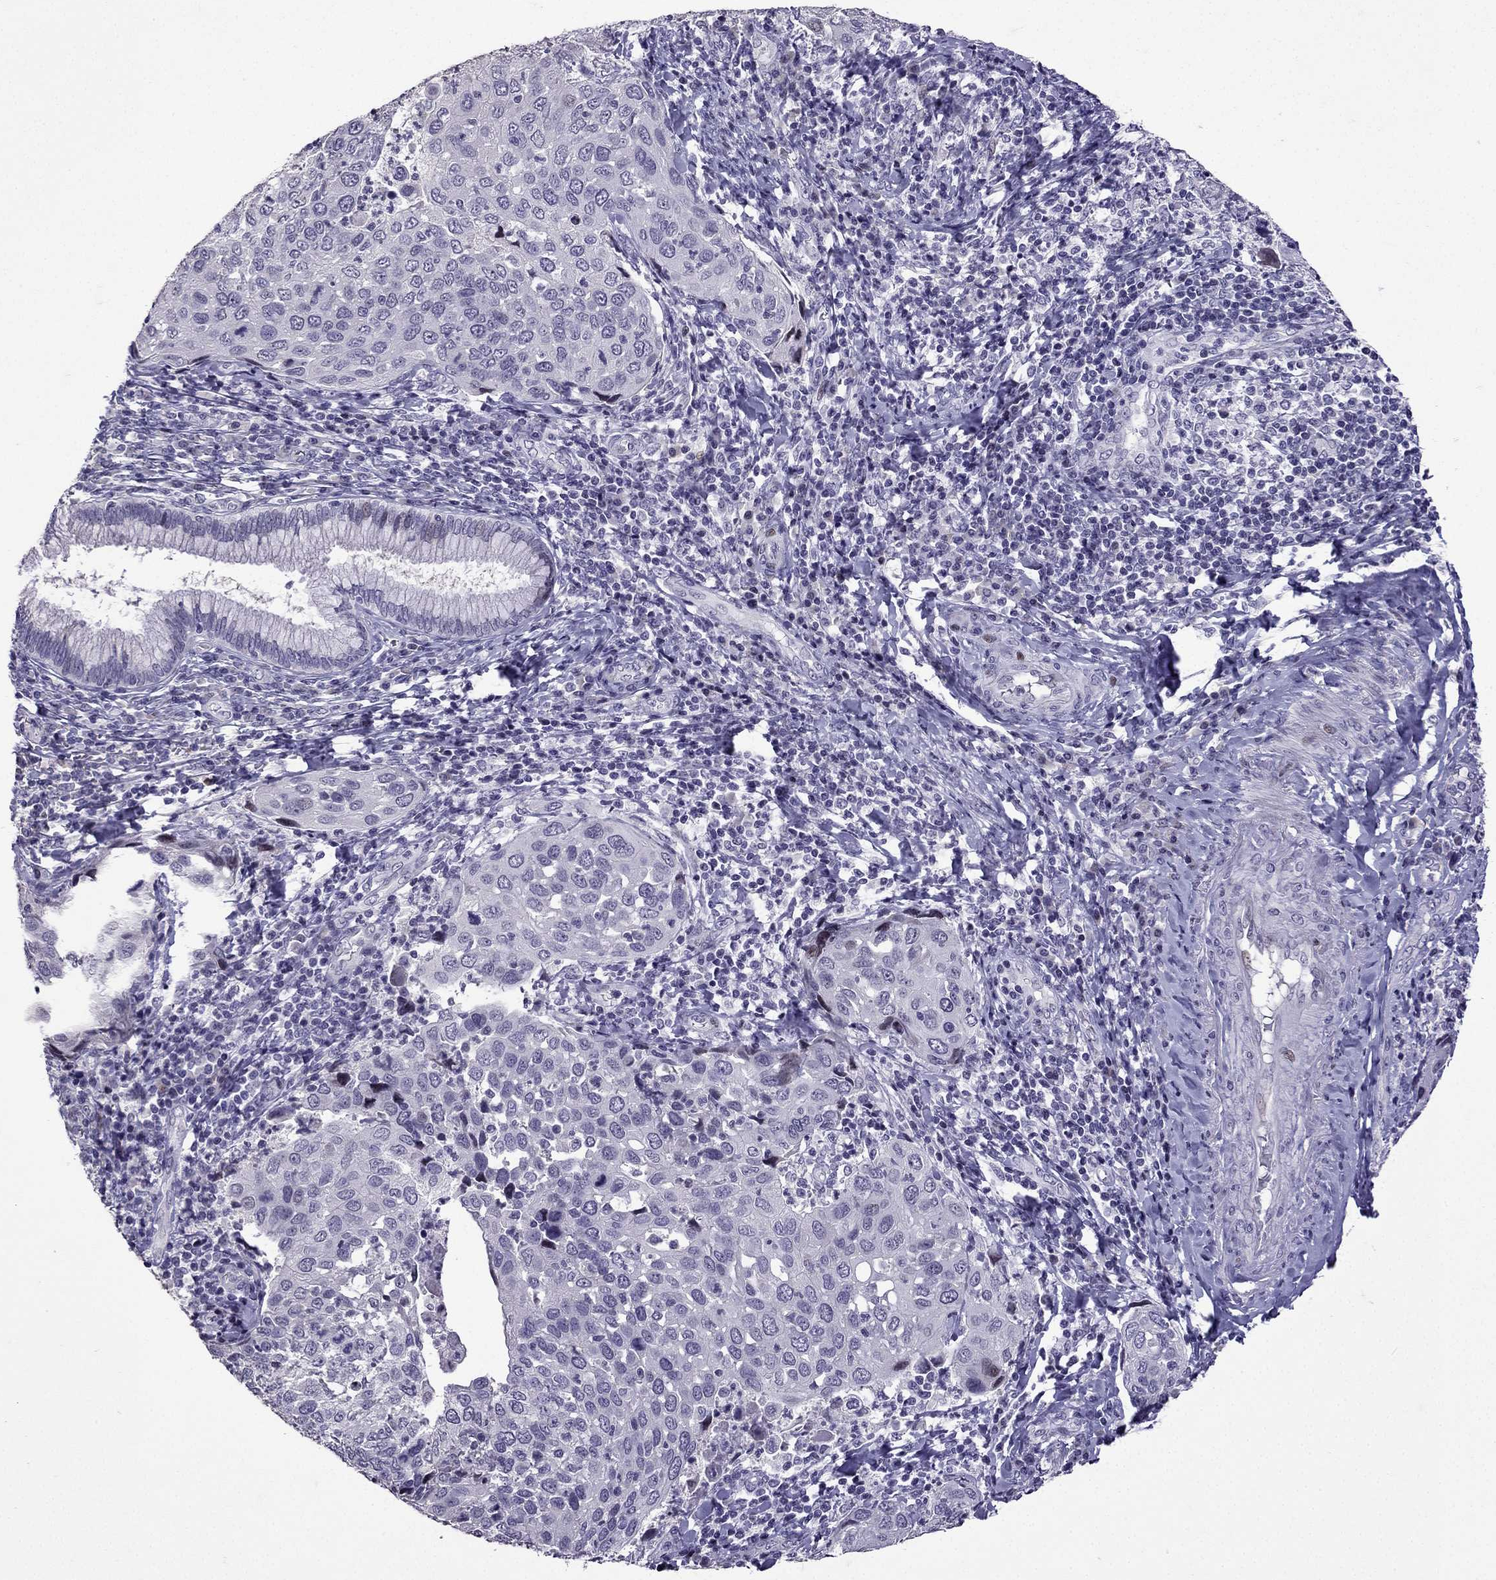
{"staining": {"intensity": "negative", "quantity": "none", "location": "none"}, "tissue": "cervical cancer", "cell_type": "Tumor cells", "image_type": "cancer", "snomed": [{"axis": "morphology", "description": "Squamous cell carcinoma, NOS"}, {"axis": "topography", "description": "Cervix"}], "caption": "Protein analysis of squamous cell carcinoma (cervical) reveals no significant staining in tumor cells.", "gene": "TTN", "patient": {"sex": "female", "age": 54}}